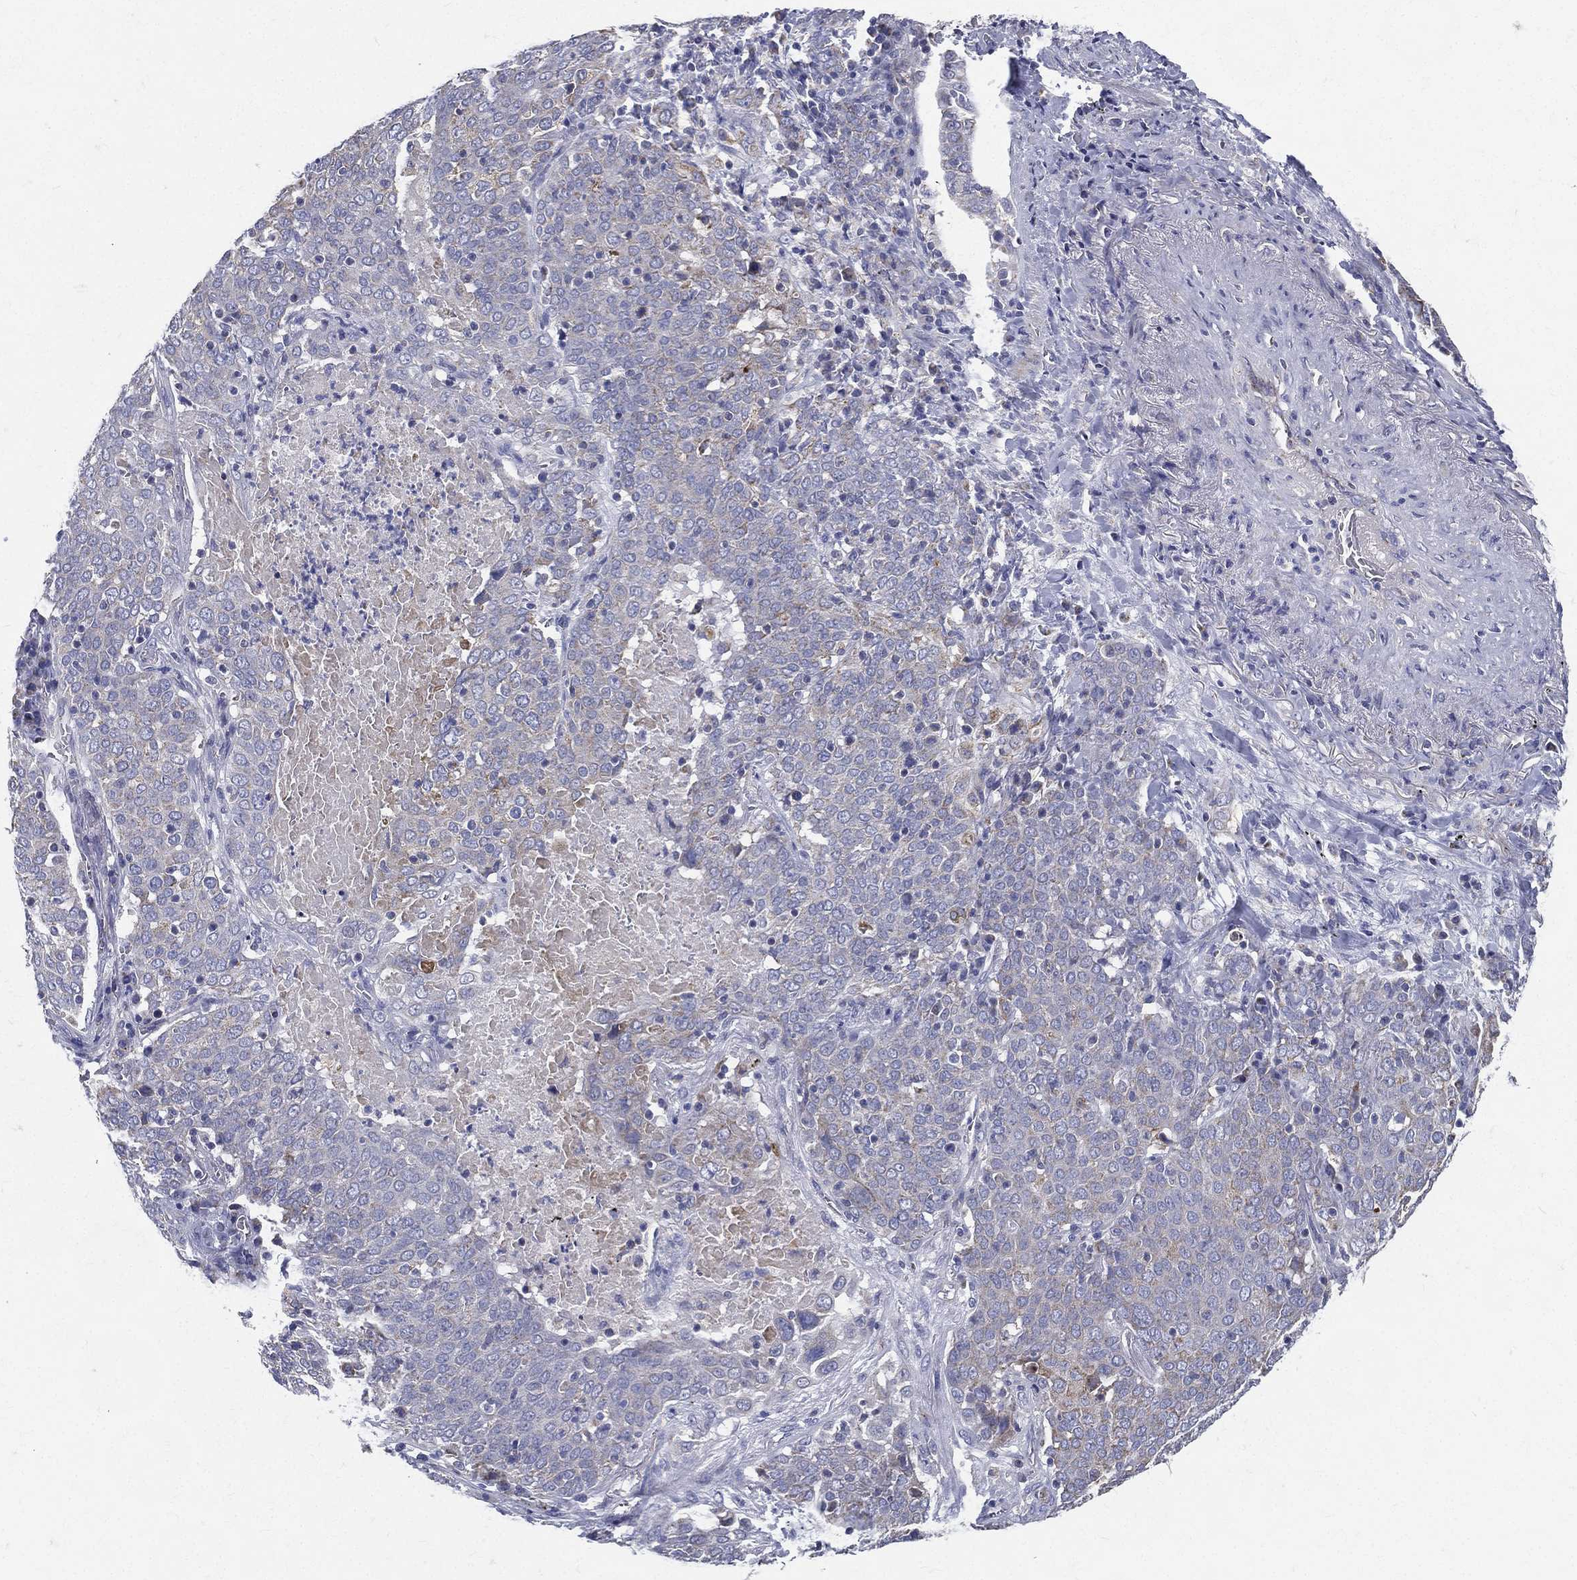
{"staining": {"intensity": "negative", "quantity": "none", "location": "none"}, "tissue": "lung cancer", "cell_type": "Tumor cells", "image_type": "cancer", "snomed": [{"axis": "morphology", "description": "Squamous cell carcinoma, NOS"}, {"axis": "topography", "description": "Lung"}], "caption": "Human lung cancer (squamous cell carcinoma) stained for a protein using immunohistochemistry (IHC) exhibits no expression in tumor cells.", "gene": "PWWP3A", "patient": {"sex": "male", "age": 82}}